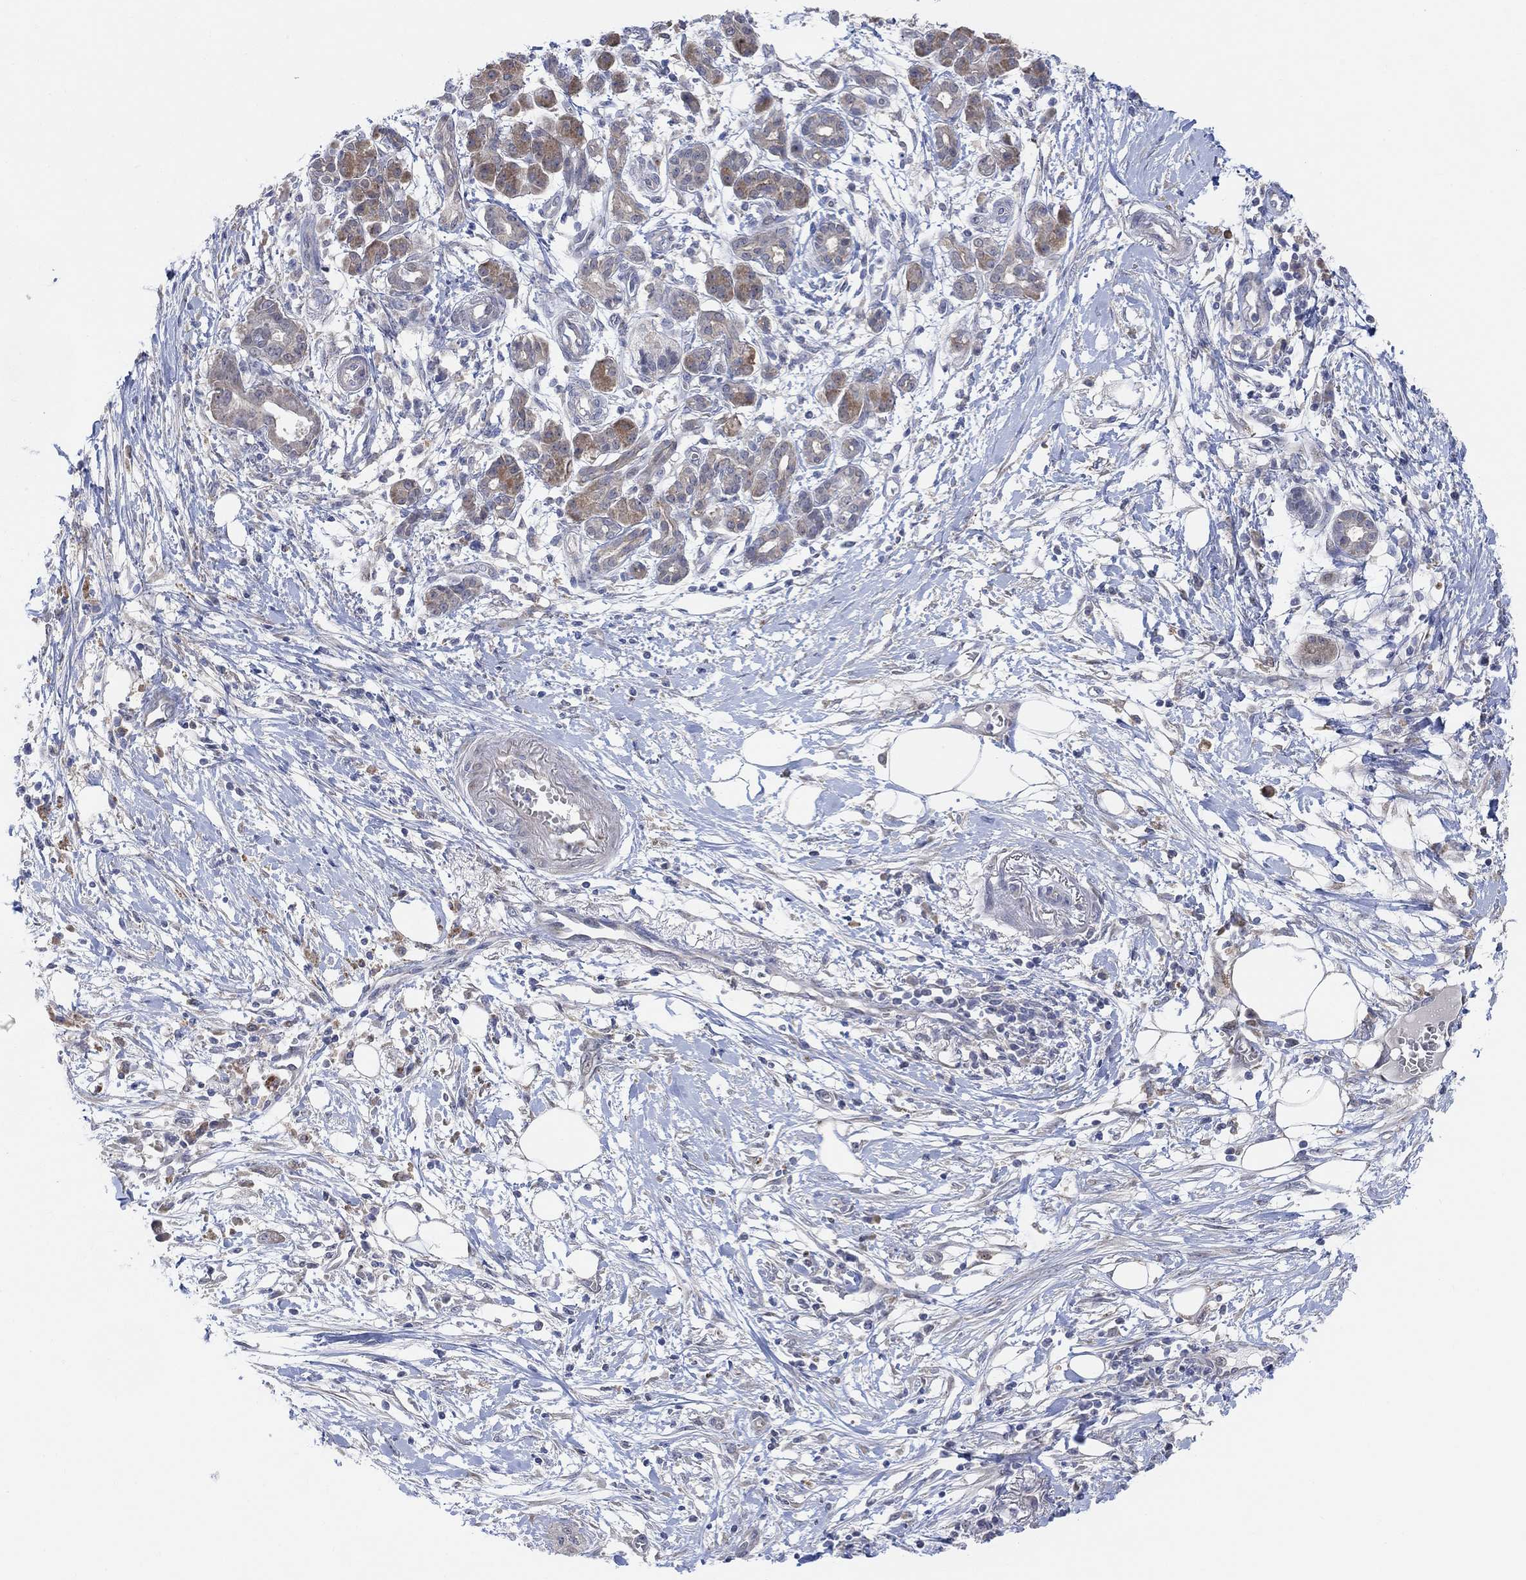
{"staining": {"intensity": "moderate", "quantity": "25%-75%", "location": "cytoplasmic/membranous"}, "tissue": "pancreatic cancer", "cell_type": "Tumor cells", "image_type": "cancer", "snomed": [{"axis": "morphology", "description": "Adenocarcinoma, NOS"}, {"axis": "topography", "description": "Pancreas"}], "caption": "A brown stain labels moderate cytoplasmic/membranous expression of a protein in human pancreatic cancer (adenocarcinoma) tumor cells. The staining was performed using DAB (3,3'-diaminobenzidine) to visualize the protein expression in brown, while the nuclei were stained in blue with hematoxylin (Magnification: 20x).", "gene": "CNTF", "patient": {"sex": "male", "age": 72}}